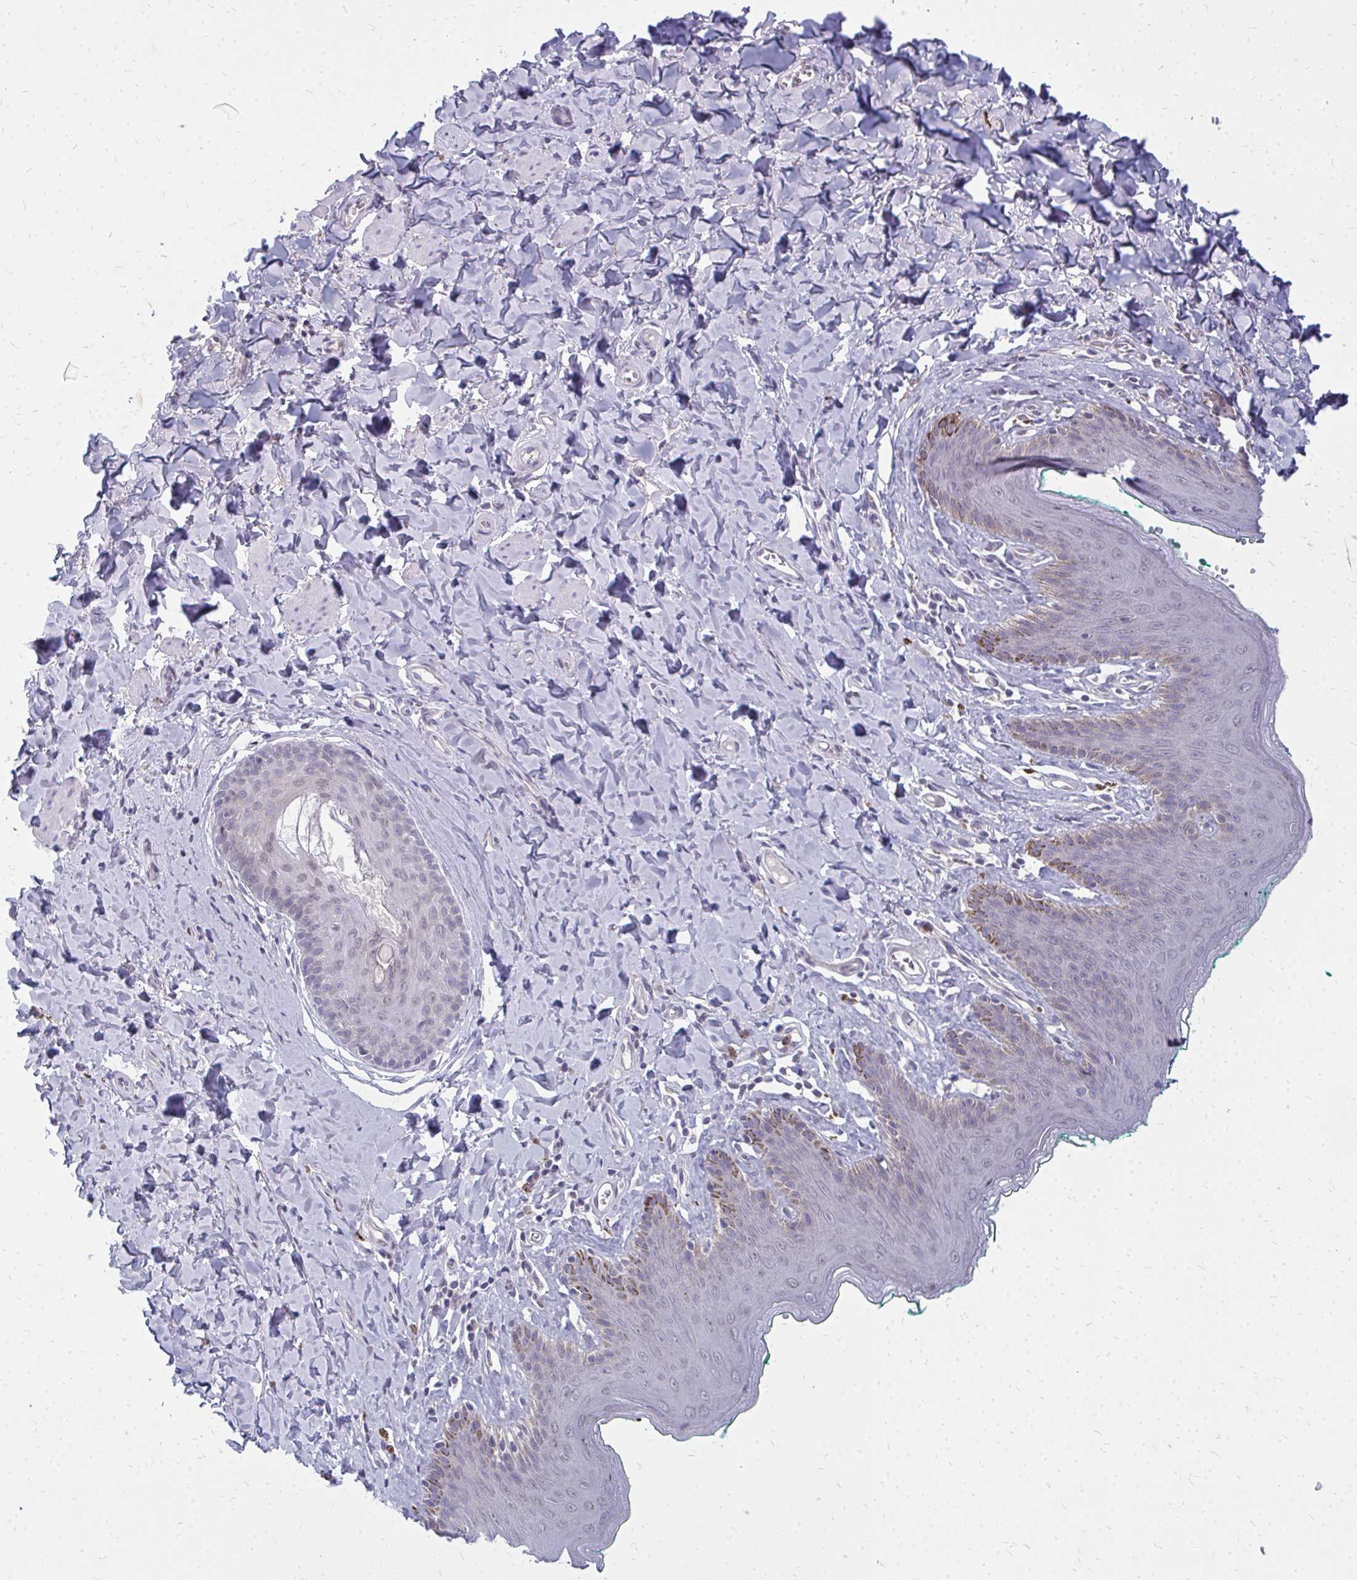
{"staining": {"intensity": "negative", "quantity": "none", "location": "none"}, "tissue": "skin", "cell_type": "Epidermal cells", "image_type": "normal", "snomed": [{"axis": "morphology", "description": "Normal tissue, NOS"}, {"axis": "topography", "description": "Vulva"}, {"axis": "topography", "description": "Peripheral nerve tissue"}], "caption": "This is a image of IHC staining of unremarkable skin, which shows no staining in epidermal cells. (DAB (3,3'-diaminobenzidine) immunohistochemistry (IHC) visualized using brightfield microscopy, high magnification).", "gene": "ACSL5", "patient": {"sex": "female", "age": 66}}